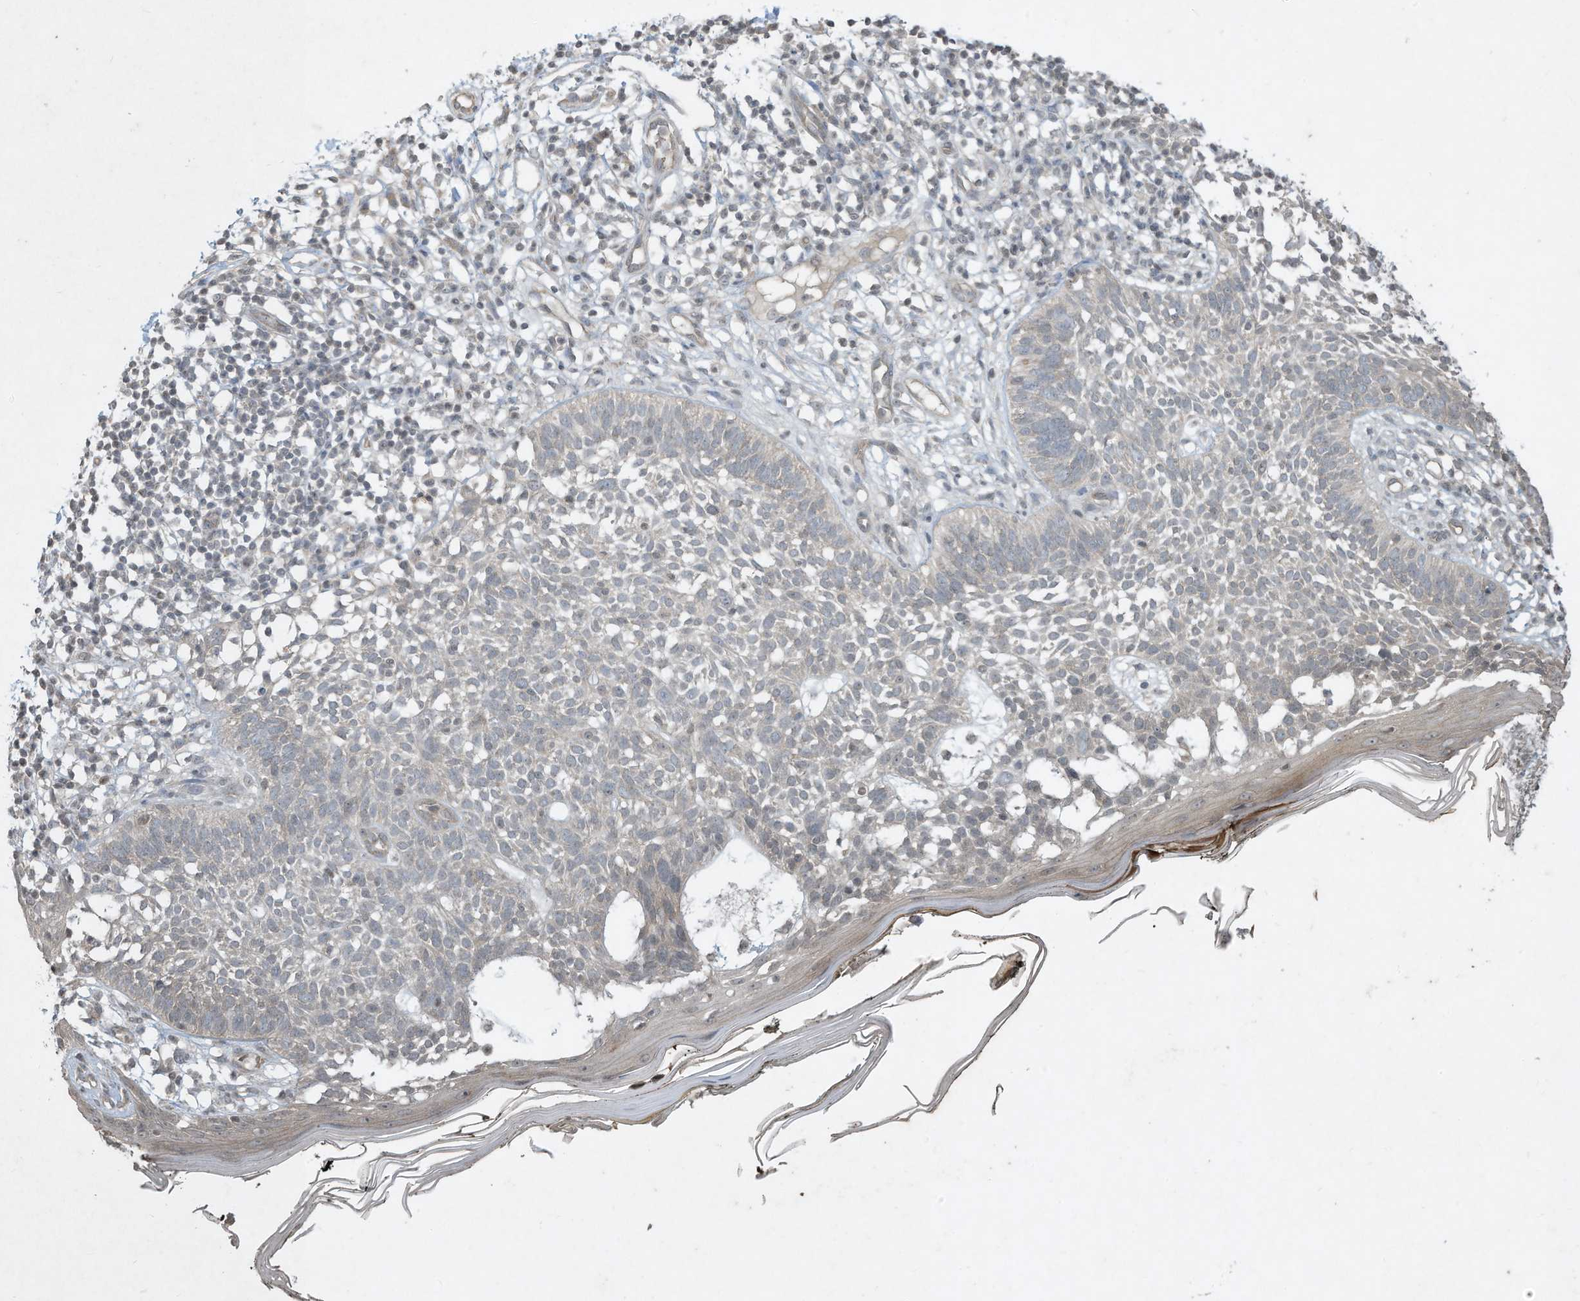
{"staining": {"intensity": "negative", "quantity": "none", "location": "none"}, "tissue": "skin cancer", "cell_type": "Tumor cells", "image_type": "cancer", "snomed": [{"axis": "morphology", "description": "Basal cell carcinoma"}, {"axis": "topography", "description": "Skin"}], "caption": "Tumor cells show no significant protein staining in skin cancer.", "gene": "MATN2", "patient": {"sex": "female", "age": 64}}